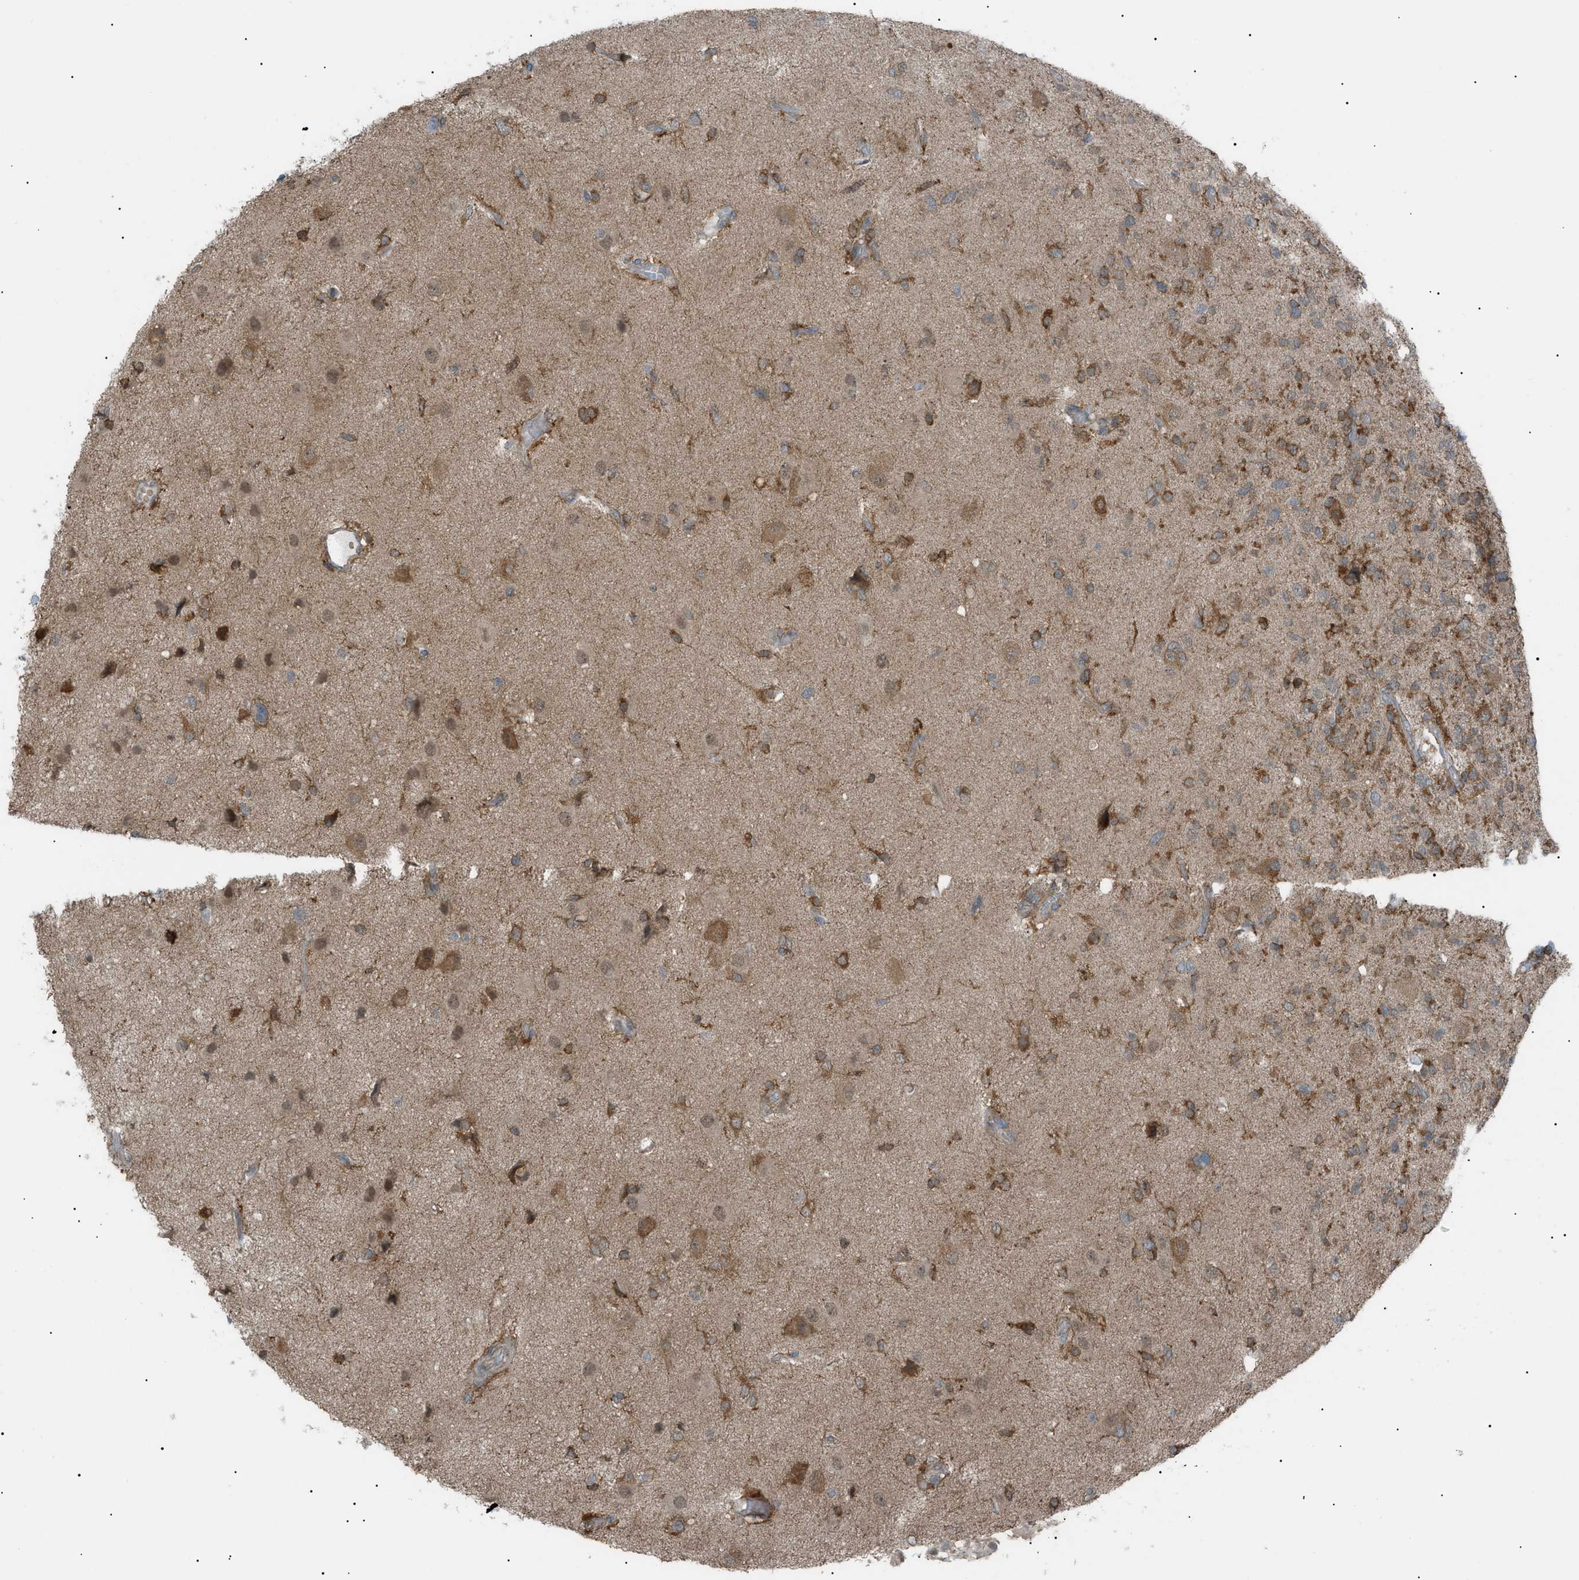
{"staining": {"intensity": "moderate", "quantity": ">75%", "location": "cytoplasmic/membranous"}, "tissue": "glioma", "cell_type": "Tumor cells", "image_type": "cancer", "snomed": [{"axis": "morphology", "description": "Glioma, malignant, High grade"}, {"axis": "topography", "description": "Brain"}], "caption": "Approximately >75% of tumor cells in human glioma display moderate cytoplasmic/membranous protein expression as visualized by brown immunohistochemical staining.", "gene": "LPIN2", "patient": {"sex": "female", "age": 59}}